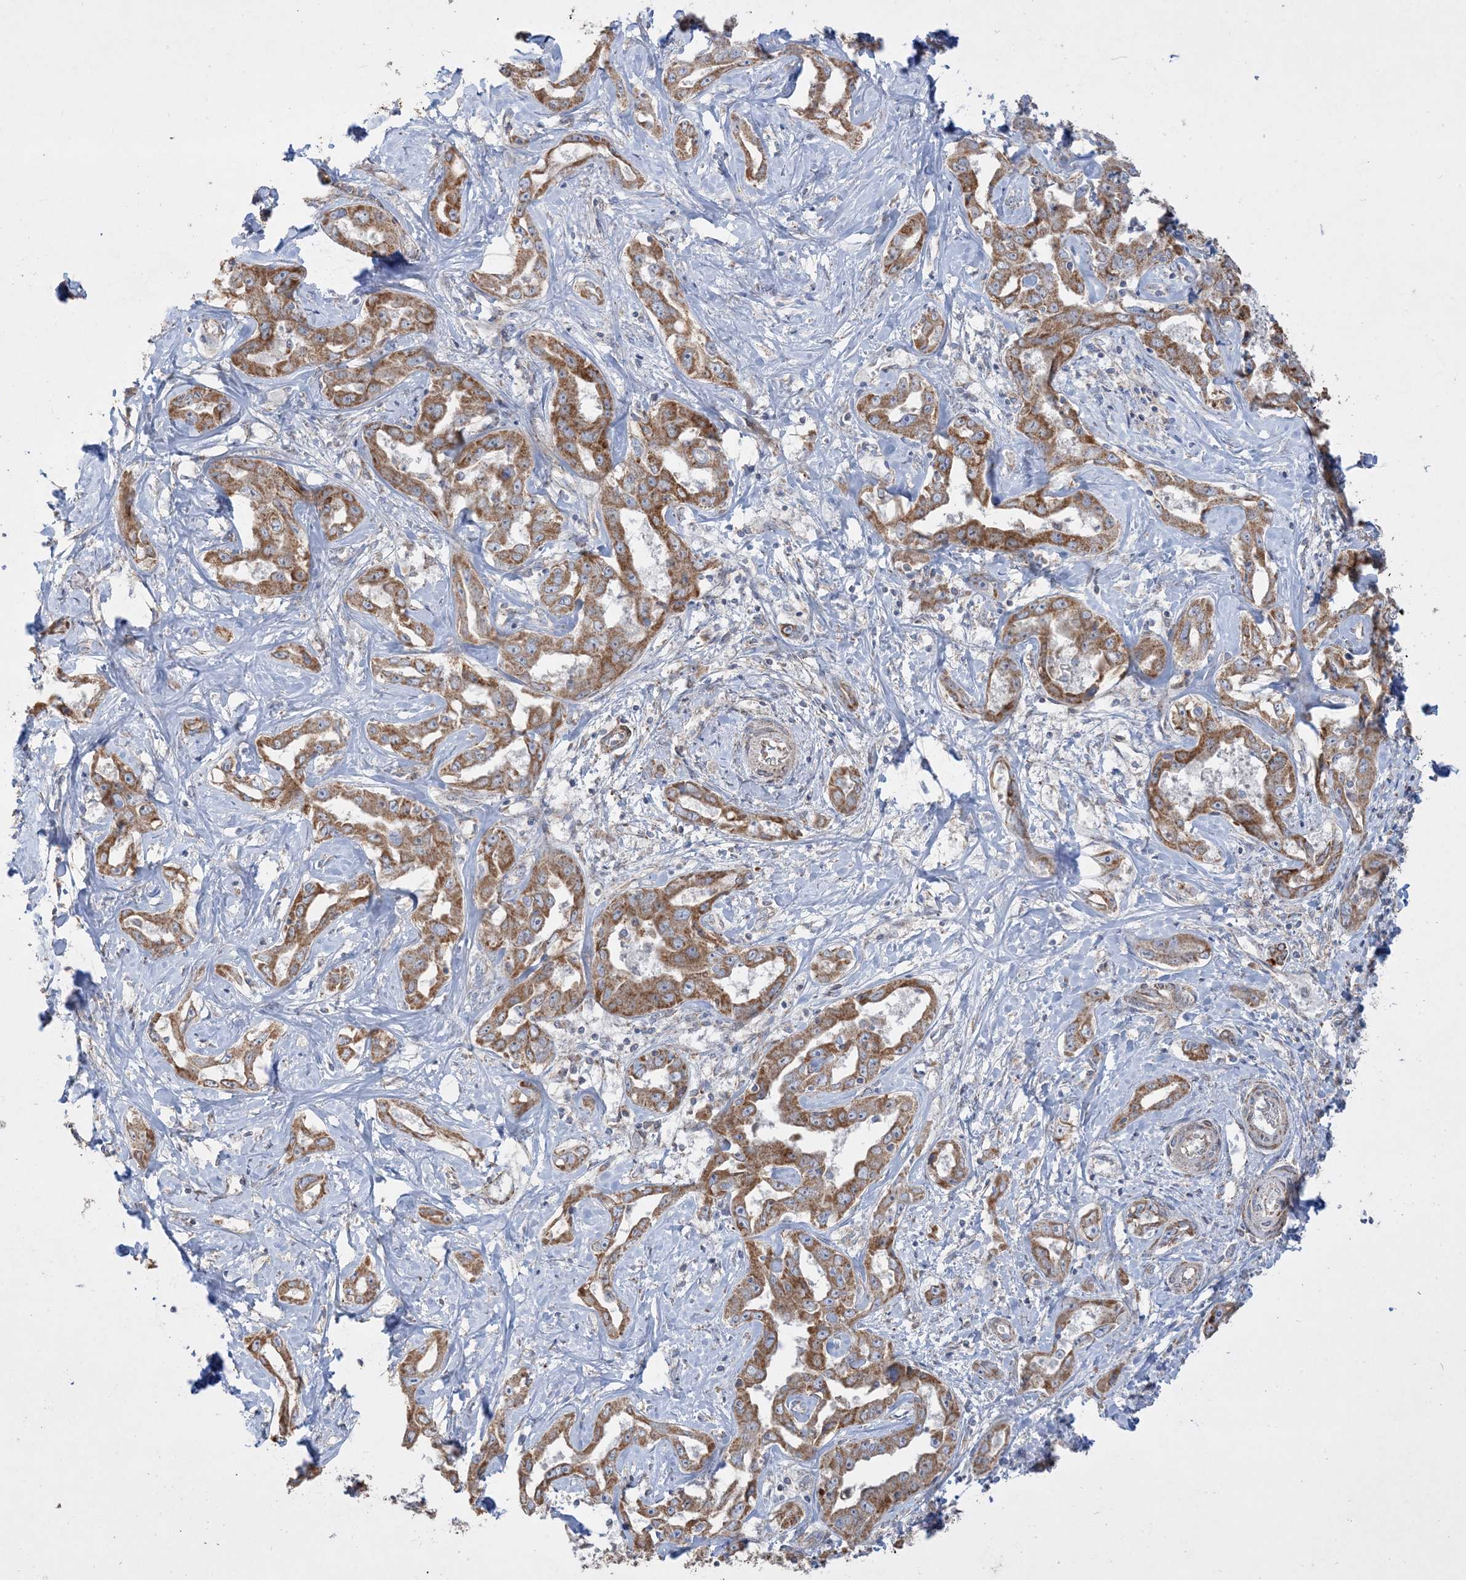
{"staining": {"intensity": "moderate", "quantity": ">75%", "location": "cytoplasmic/membranous"}, "tissue": "liver cancer", "cell_type": "Tumor cells", "image_type": "cancer", "snomed": [{"axis": "morphology", "description": "Cholangiocarcinoma"}, {"axis": "topography", "description": "Liver"}], "caption": "Moderate cytoplasmic/membranous staining is identified in approximately >75% of tumor cells in liver cancer (cholangiocarcinoma).", "gene": "NDUFAF3", "patient": {"sex": "male", "age": 59}}